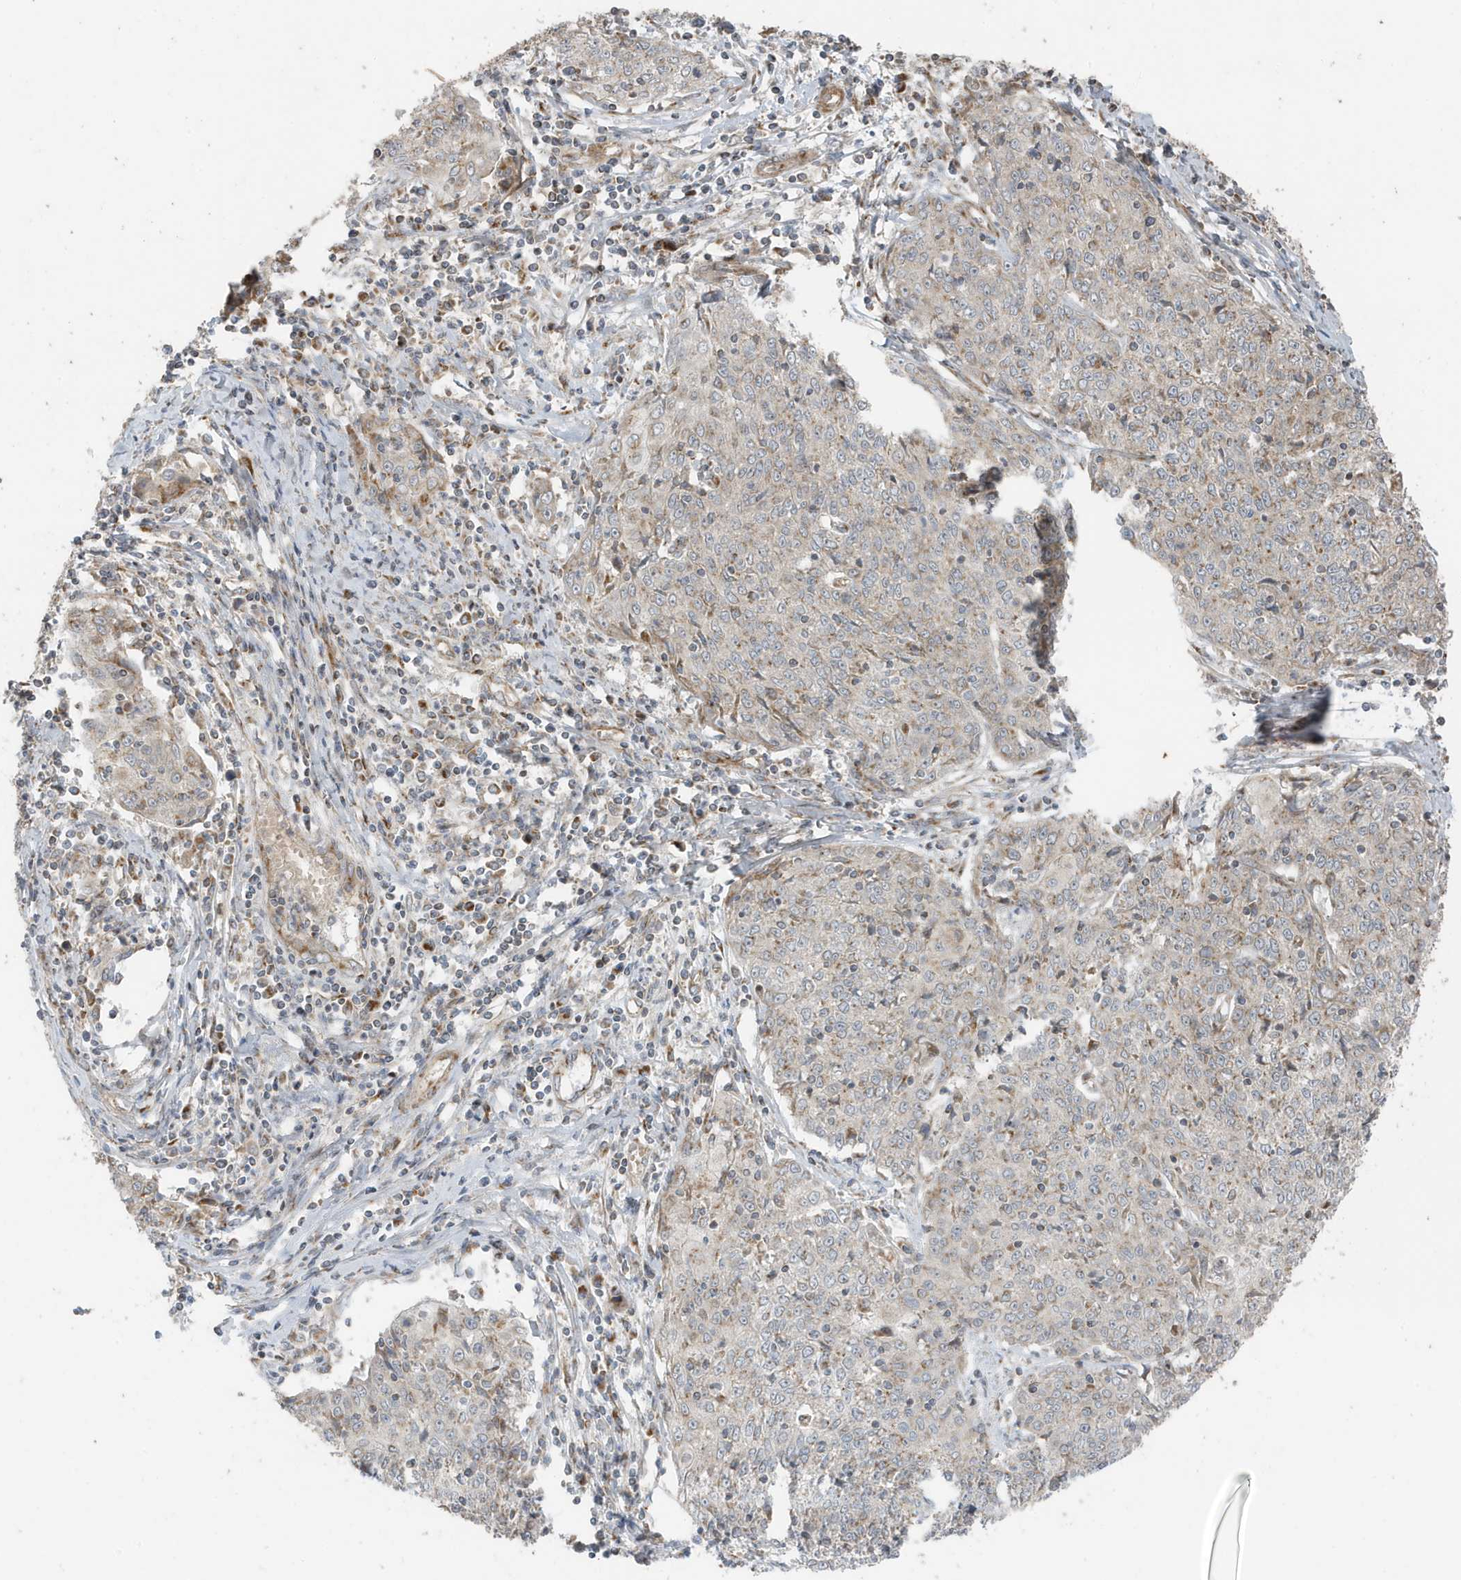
{"staining": {"intensity": "moderate", "quantity": "<25%", "location": "cytoplasmic/membranous"}, "tissue": "cervical cancer", "cell_type": "Tumor cells", "image_type": "cancer", "snomed": [{"axis": "morphology", "description": "Squamous cell carcinoma, NOS"}, {"axis": "topography", "description": "Cervix"}], "caption": "Squamous cell carcinoma (cervical) stained for a protein reveals moderate cytoplasmic/membranous positivity in tumor cells.", "gene": "GOLGA4", "patient": {"sex": "female", "age": 48}}